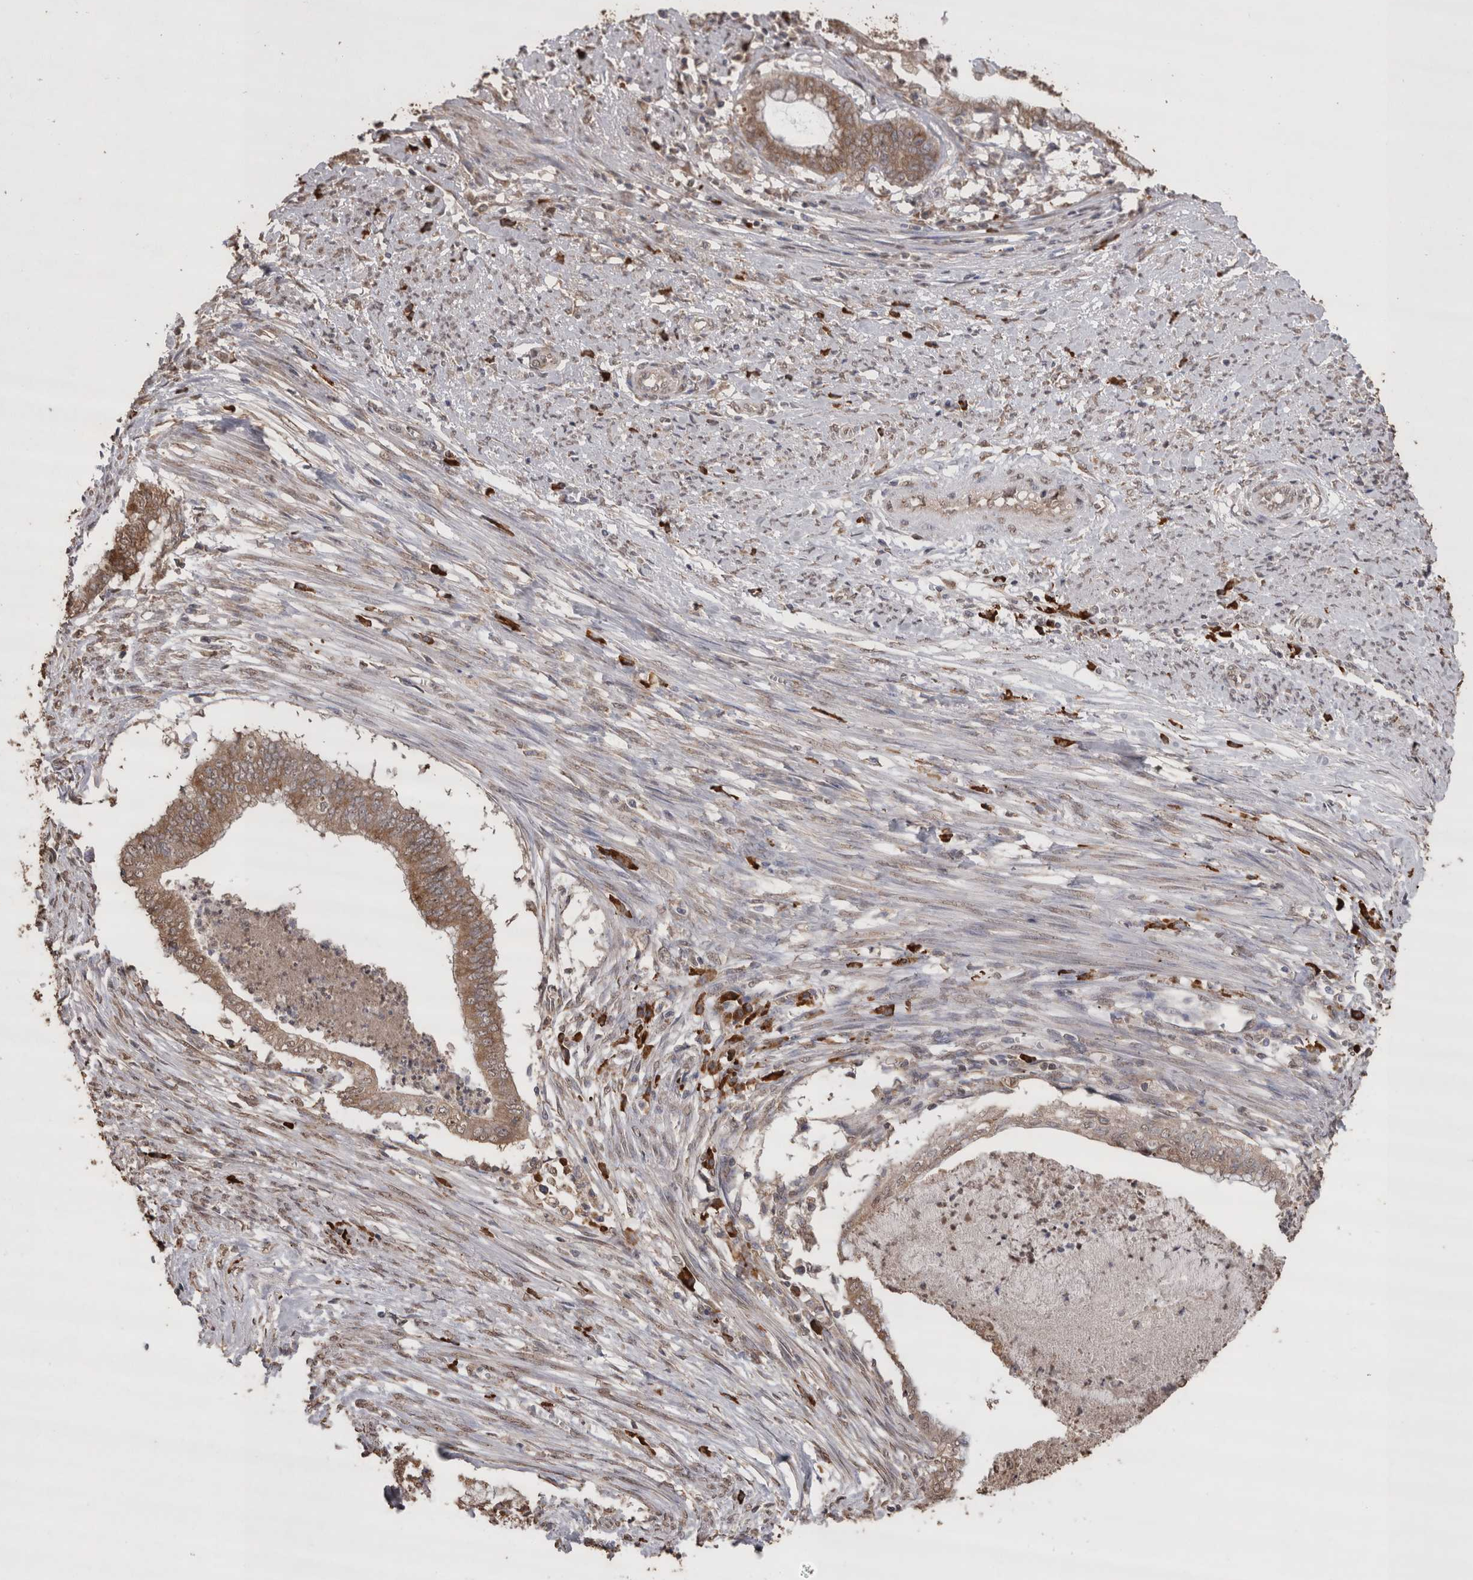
{"staining": {"intensity": "moderate", "quantity": ">75%", "location": "cytoplasmic/membranous"}, "tissue": "endometrial cancer", "cell_type": "Tumor cells", "image_type": "cancer", "snomed": [{"axis": "morphology", "description": "Necrosis, NOS"}, {"axis": "morphology", "description": "Adenocarcinoma, NOS"}, {"axis": "topography", "description": "Endometrium"}], "caption": "Endometrial cancer was stained to show a protein in brown. There is medium levels of moderate cytoplasmic/membranous positivity in approximately >75% of tumor cells. Using DAB (brown) and hematoxylin (blue) stains, captured at high magnification using brightfield microscopy.", "gene": "CRELD2", "patient": {"sex": "female", "age": 79}}